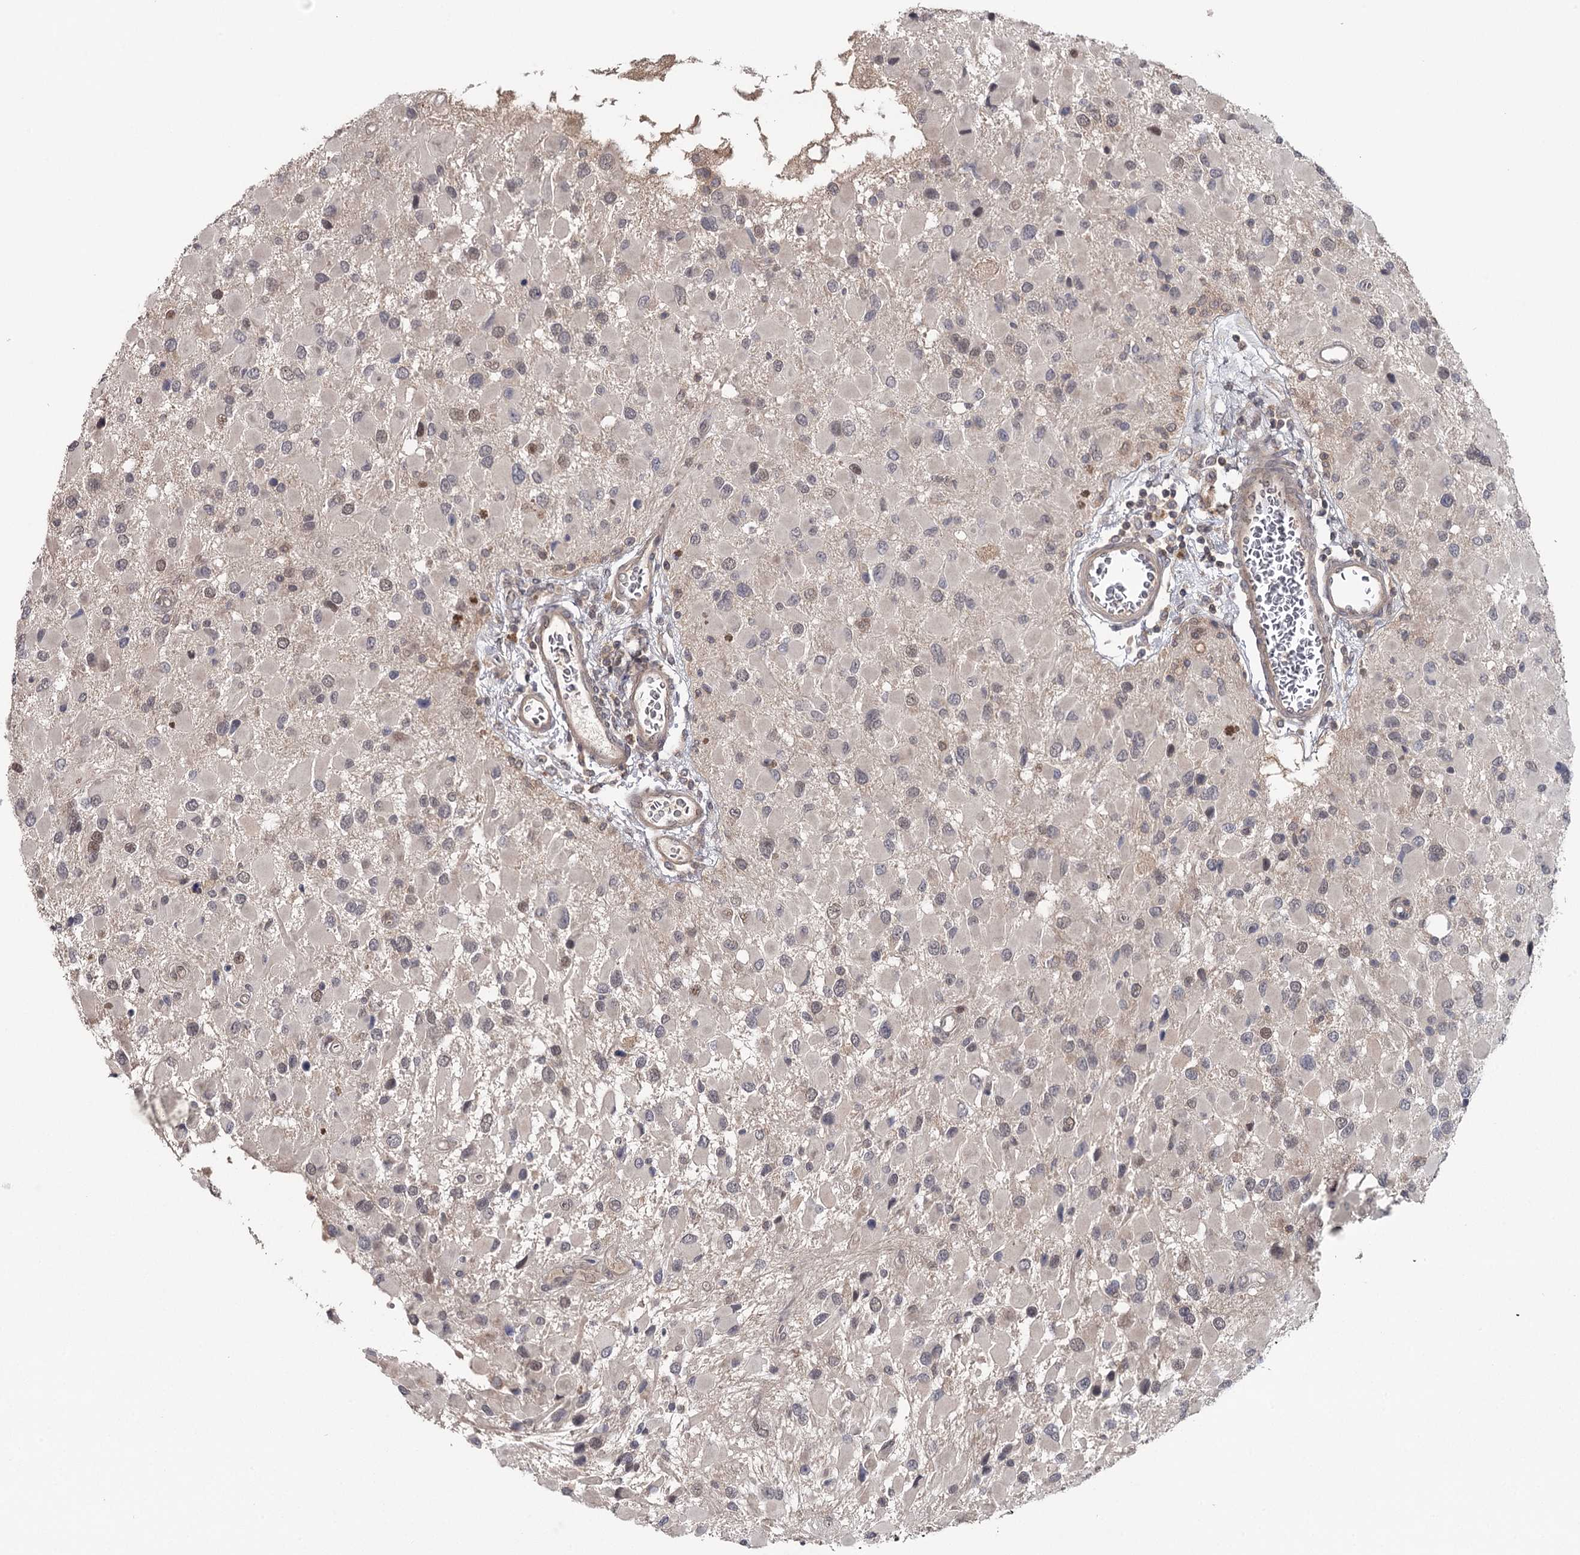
{"staining": {"intensity": "weak", "quantity": "<25%", "location": "nuclear"}, "tissue": "glioma", "cell_type": "Tumor cells", "image_type": "cancer", "snomed": [{"axis": "morphology", "description": "Glioma, malignant, High grade"}, {"axis": "topography", "description": "Brain"}], "caption": "Human glioma stained for a protein using immunohistochemistry demonstrates no staining in tumor cells.", "gene": "GTSF1", "patient": {"sex": "male", "age": 53}}